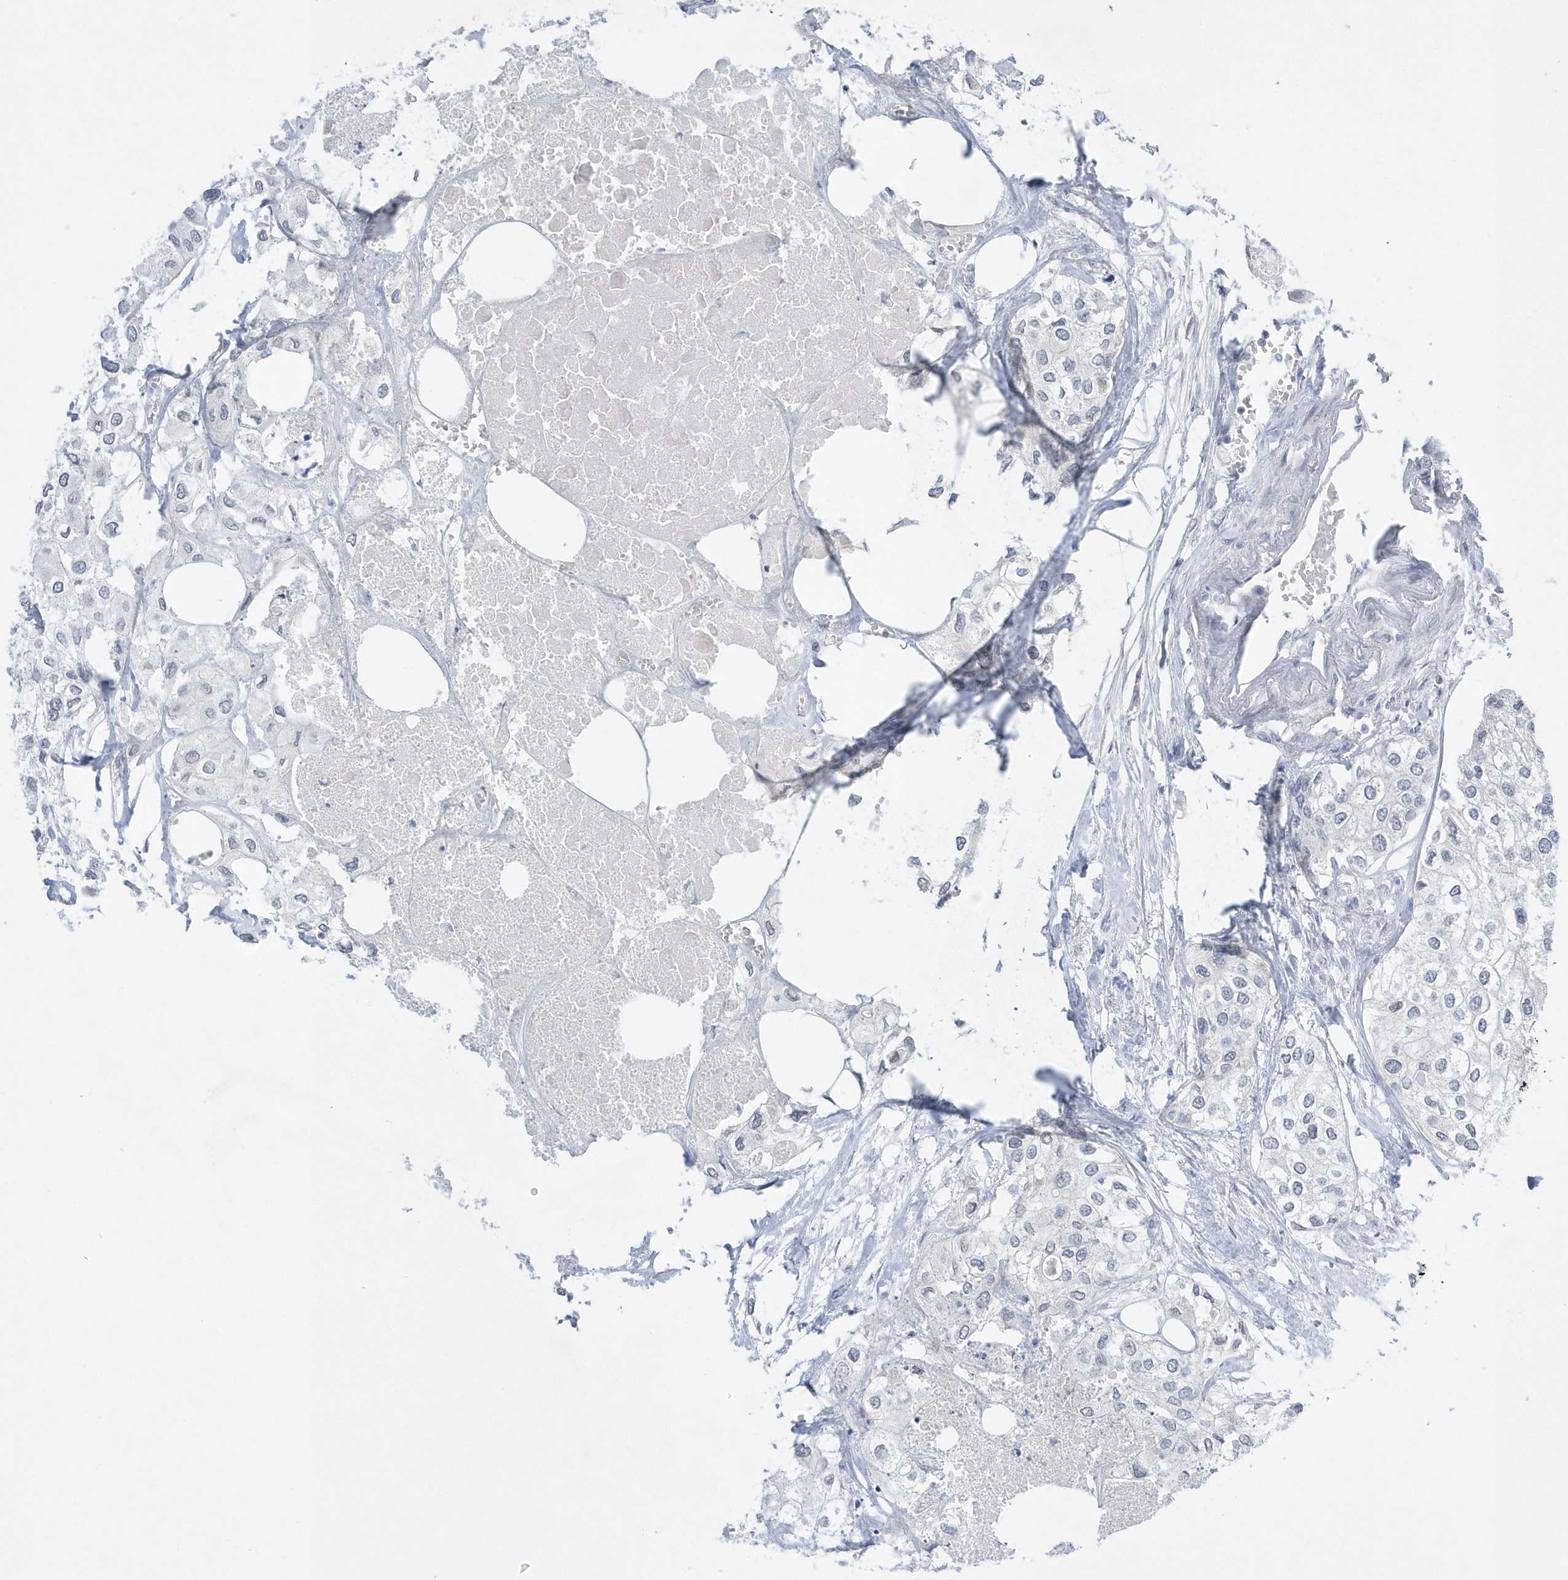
{"staining": {"intensity": "negative", "quantity": "none", "location": "none"}, "tissue": "urothelial cancer", "cell_type": "Tumor cells", "image_type": "cancer", "snomed": [{"axis": "morphology", "description": "Urothelial carcinoma, High grade"}, {"axis": "topography", "description": "Urinary bladder"}], "caption": "There is no significant positivity in tumor cells of urothelial cancer.", "gene": "ZC3H12D", "patient": {"sex": "male", "age": 64}}